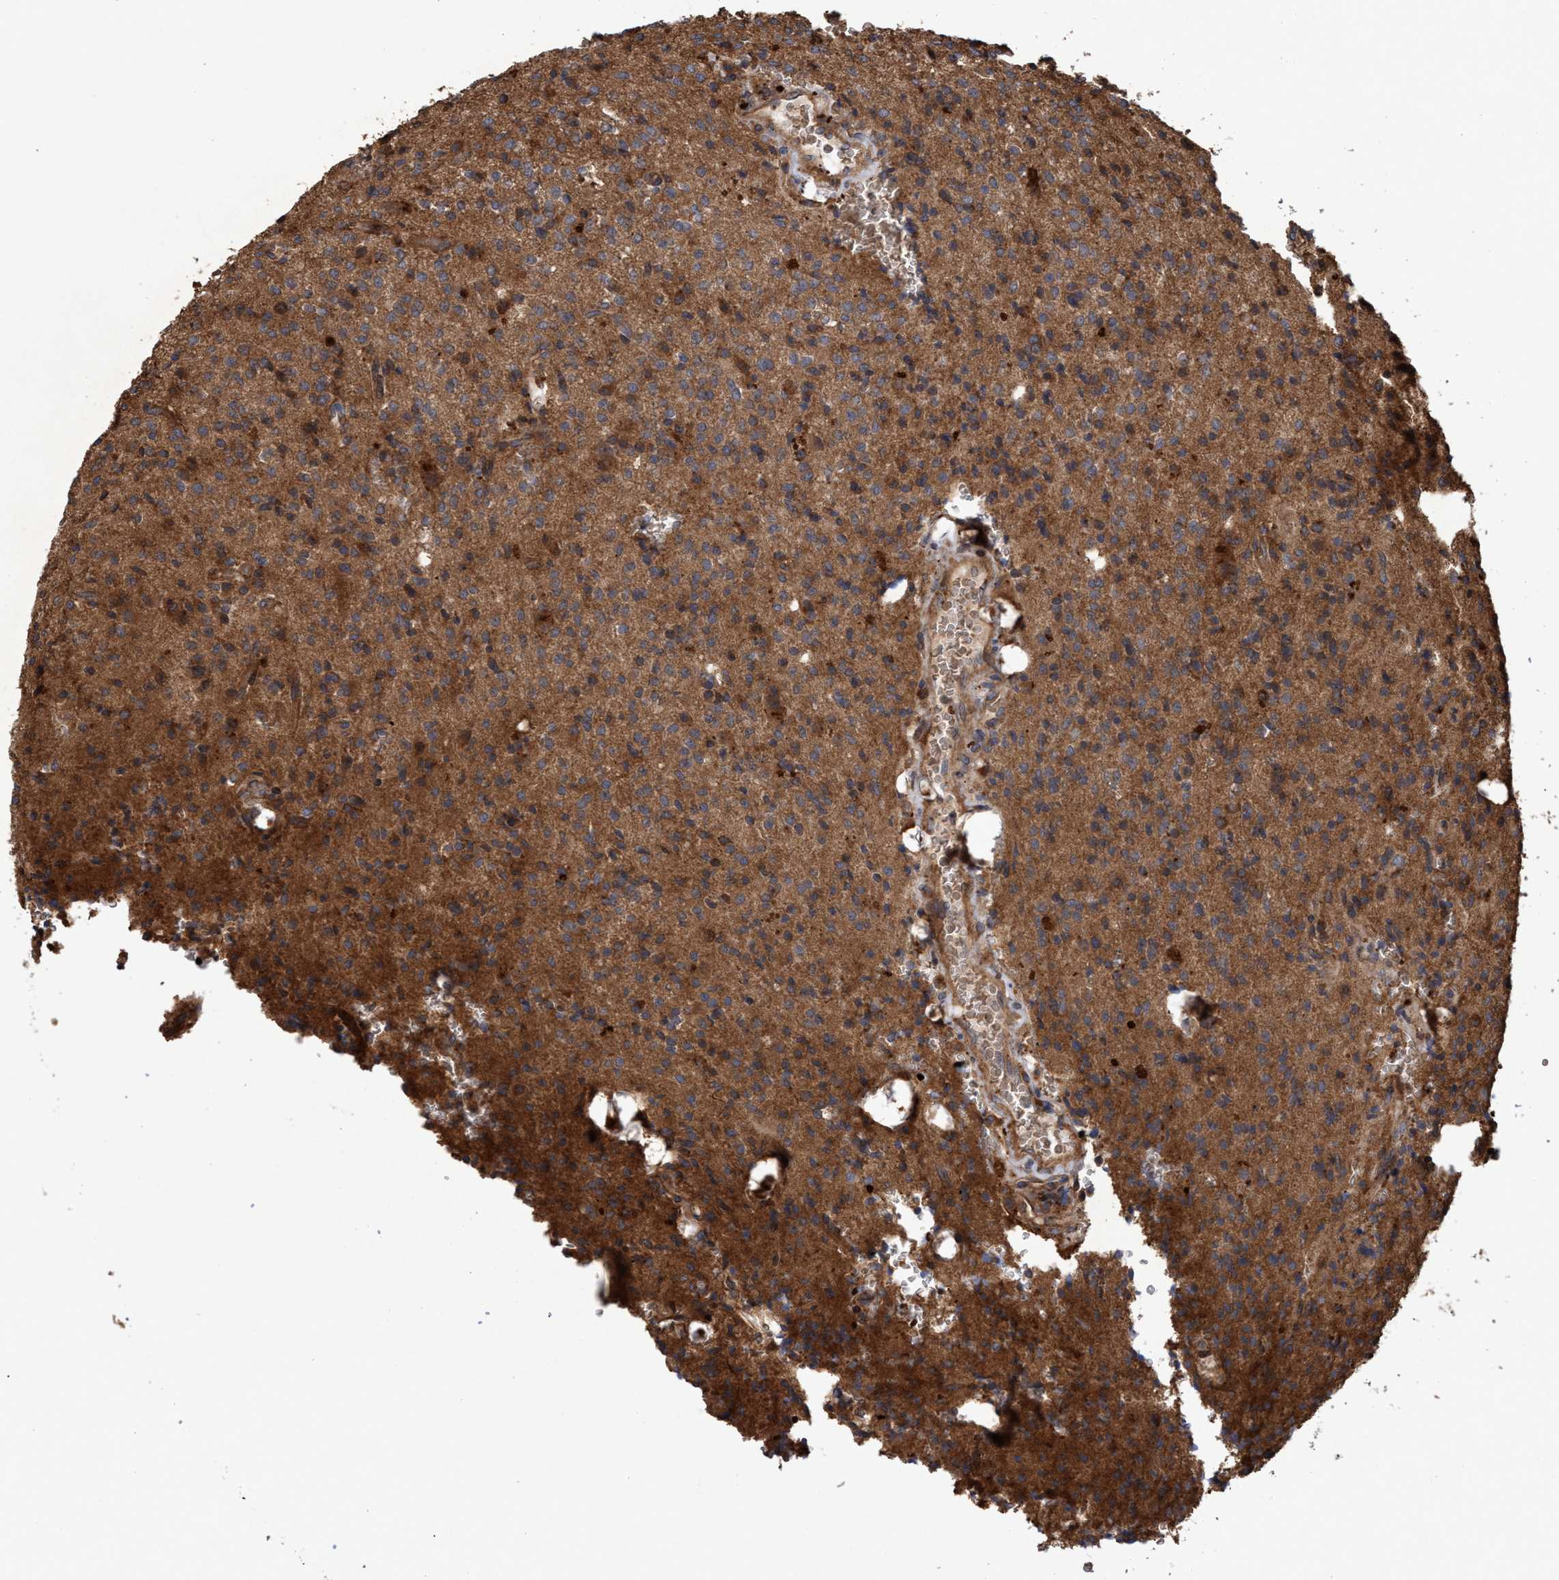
{"staining": {"intensity": "moderate", "quantity": ">75%", "location": "cytoplasmic/membranous"}, "tissue": "glioma", "cell_type": "Tumor cells", "image_type": "cancer", "snomed": [{"axis": "morphology", "description": "Glioma, malignant, High grade"}, {"axis": "topography", "description": "Brain"}], "caption": "Immunohistochemical staining of human glioma displays moderate cytoplasmic/membranous protein staining in about >75% of tumor cells. The protein is stained brown, and the nuclei are stained in blue (DAB IHC with brightfield microscopy, high magnification).", "gene": "CHMP6", "patient": {"sex": "male", "age": 34}}